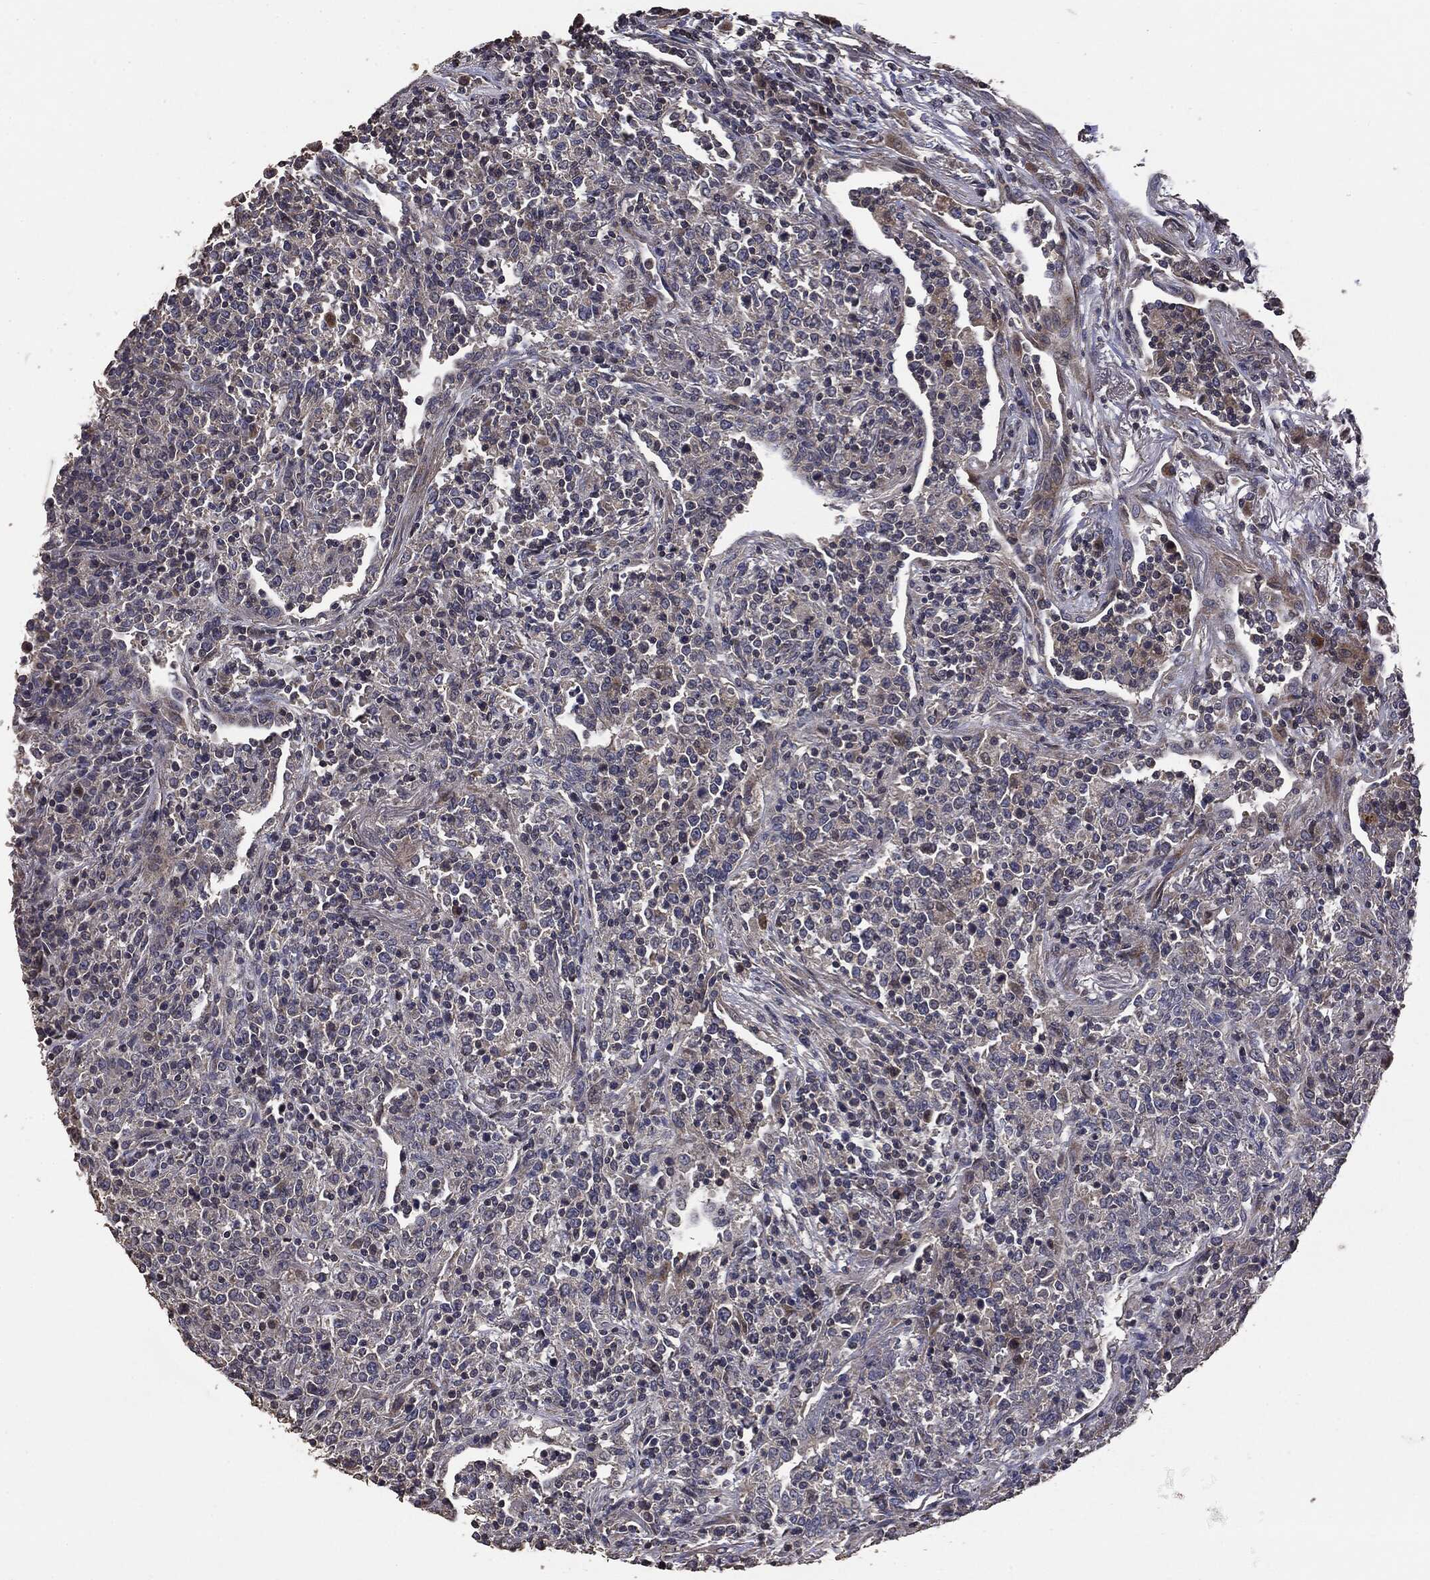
{"staining": {"intensity": "negative", "quantity": "none", "location": "none"}, "tissue": "lymphoma", "cell_type": "Tumor cells", "image_type": "cancer", "snomed": [{"axis": "morphology", "description": "Malignant lymphoma, non-Hodgkin's type, High grade"}, {"axis": "topography", "description": "Lung"}], "caption": "Immunohistochemical staining of lymphoma displays no significant staining in tumor cells.", "gene": "MTOR", "patient": {"sex": "male", "age": 79}}